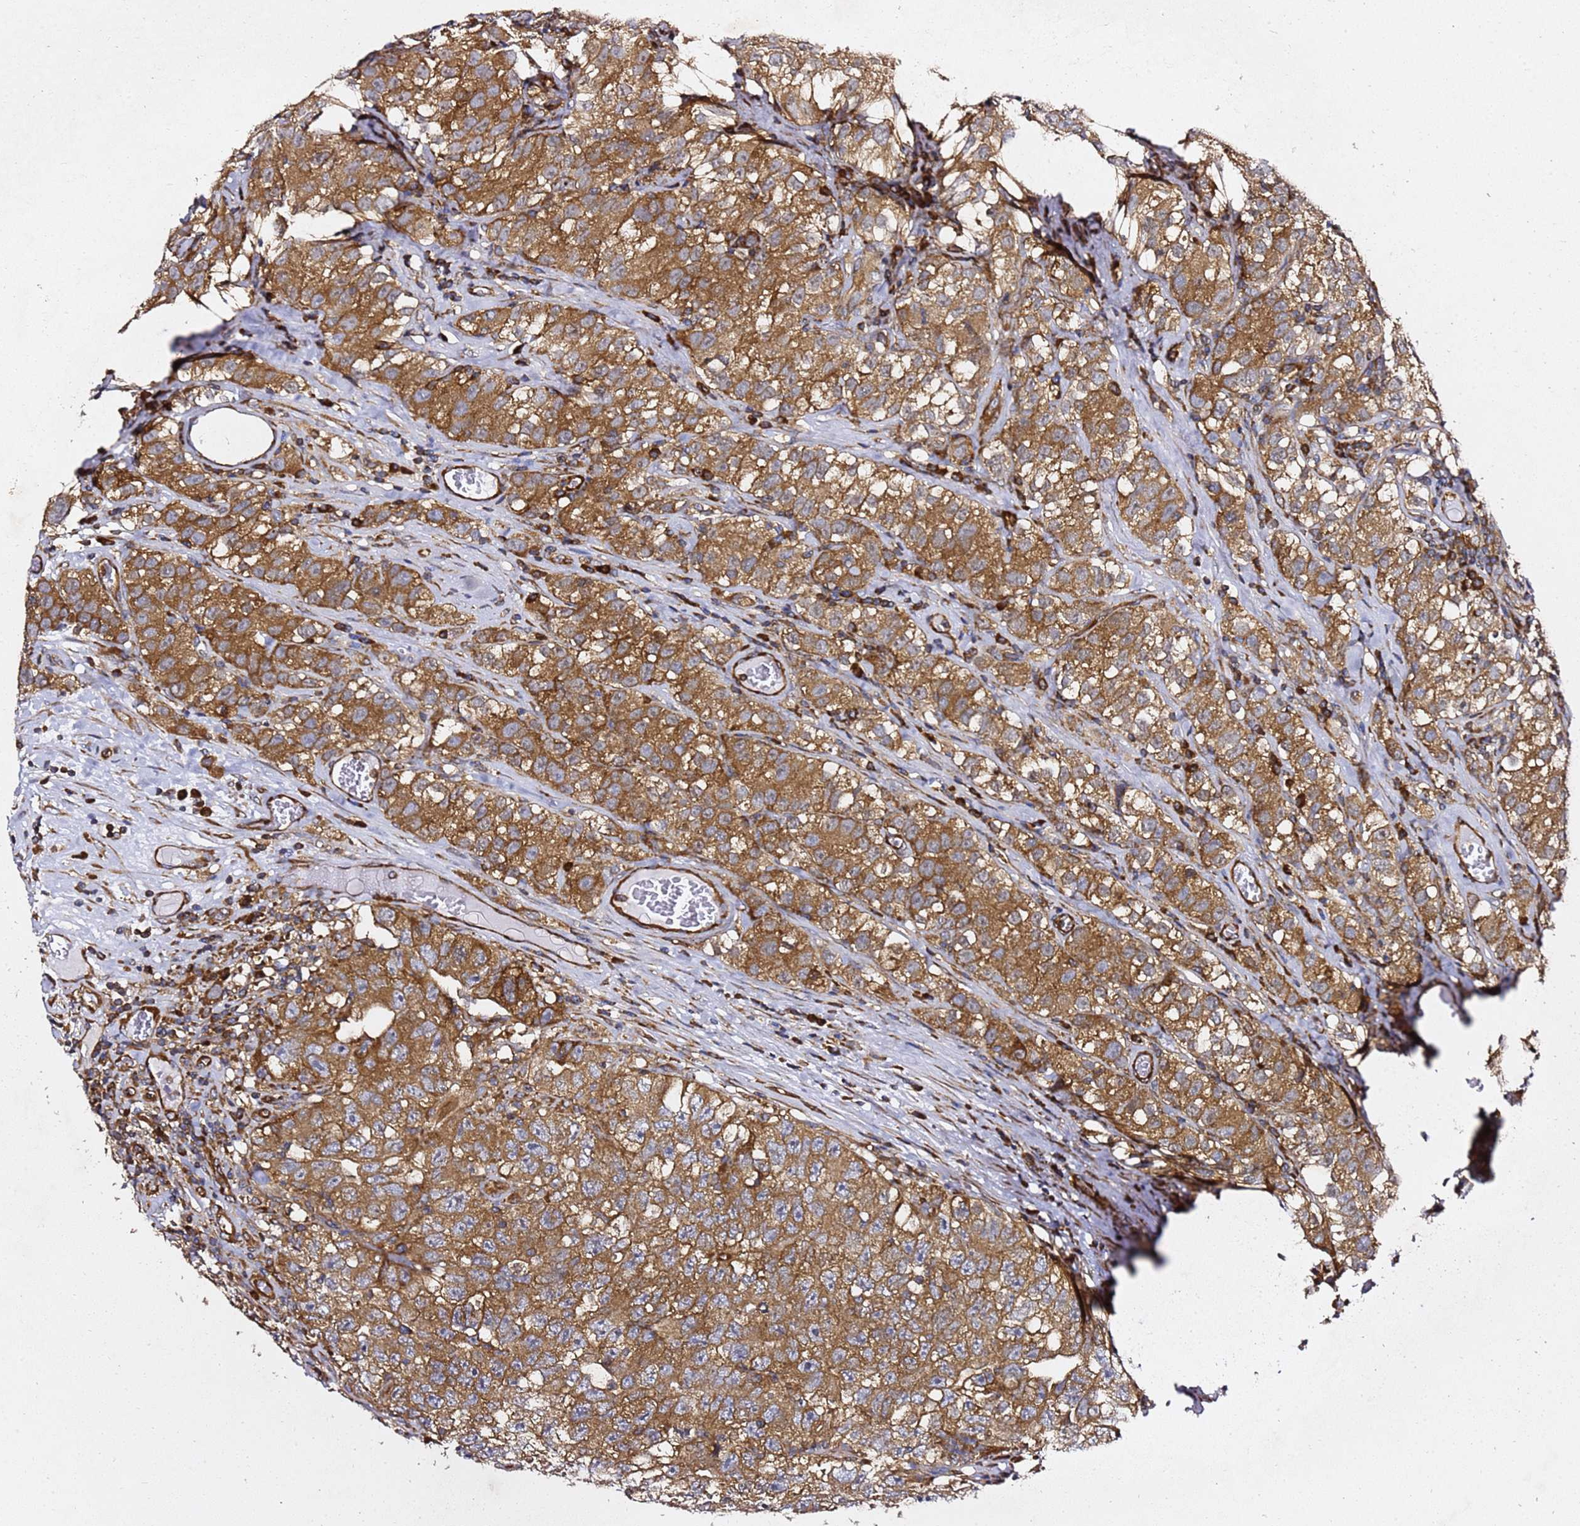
{"staining": {"intensity": "strong", "quantity": ">75%", "location": "cytoplasmic/membranous"}, "tissue": "testis cancer", "cell_type": "Tumor cells", "image_type": "cancer", "snomed": [{"axis": "morphology", "description": "Seminoma, NOS"}, {"axis": "morphology", "description": "Carcinoma, Embryonal, NOS"}, {"axis": "topography", "description": "Testis"}], "caption": "Immunohistochemical staining of human embryonal carcinoma (testis) exhibits strong cytoplasmic/membranous protein positivity in approximately >75% of tumor cells. (Stains: DAB (3,3'-diaminobenzidine) in brown, nuclei in blue, Microscopy: brightfield microscopy at high magnification).", "gene": "TPST1", "patient": {"sex": "male", "age": 43}}